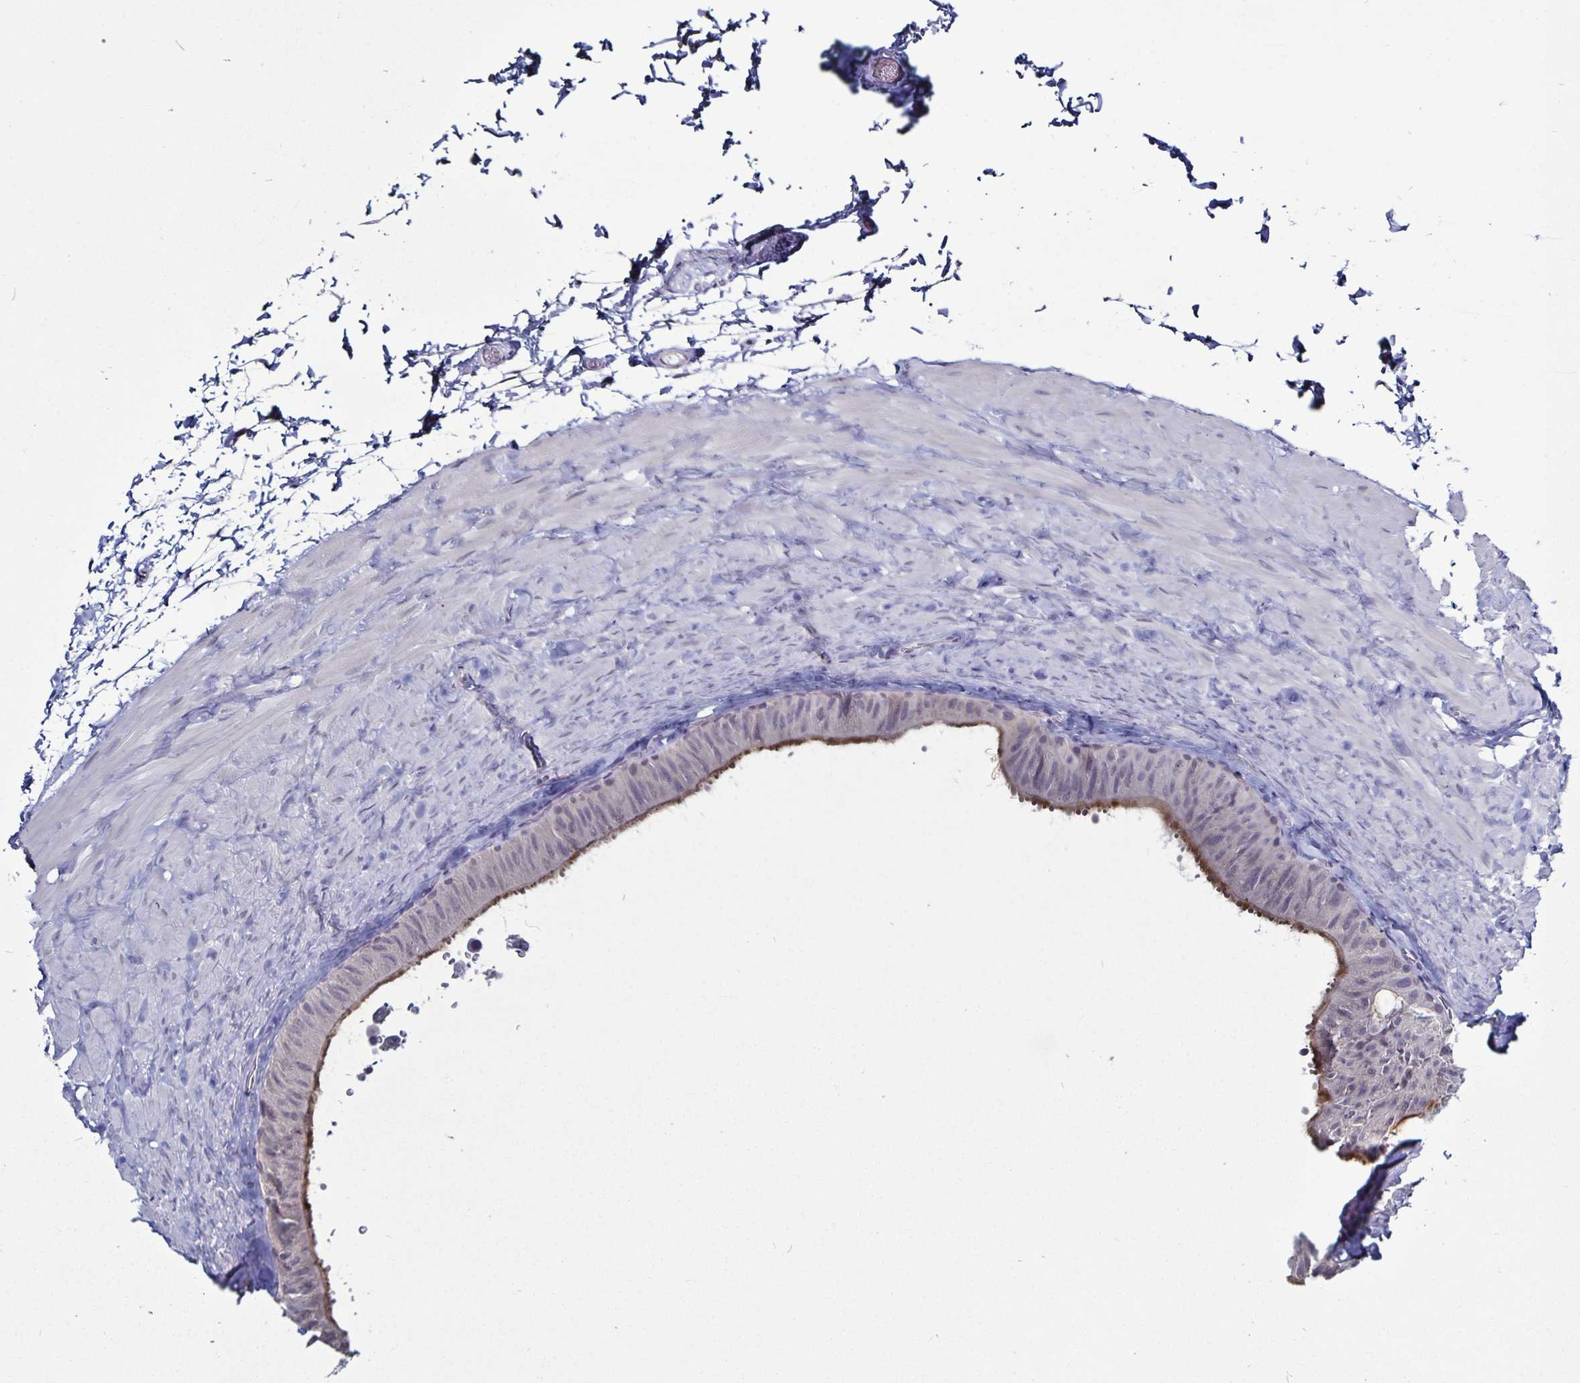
{"staining": {"intensity": "moderate", "quantity": "<25%", "location": "cytoplasmic/membranous"}, "tissue": "epididymis", "cell_type": "Glandular cells", "image_type": "normal", "snomed": [{"axis": "morphology", "description": "Normal tissue, NOS"}, {"axis": "topography", "description": "Epididymis, spermatic cord, NOS"}, {"axis": "topography", "description": "Epididymis"}], "caption": "Normal epididymis was stained to show a protein in brown. There is low levels of moderate cytoplasmic/membranous positivity in about <25% of glandular cells. (DAB IHC, brown staining for protein, blue staining for nuclei).", "gene": "PLCB3", "patient": {"sex": "male", "age": 31}}